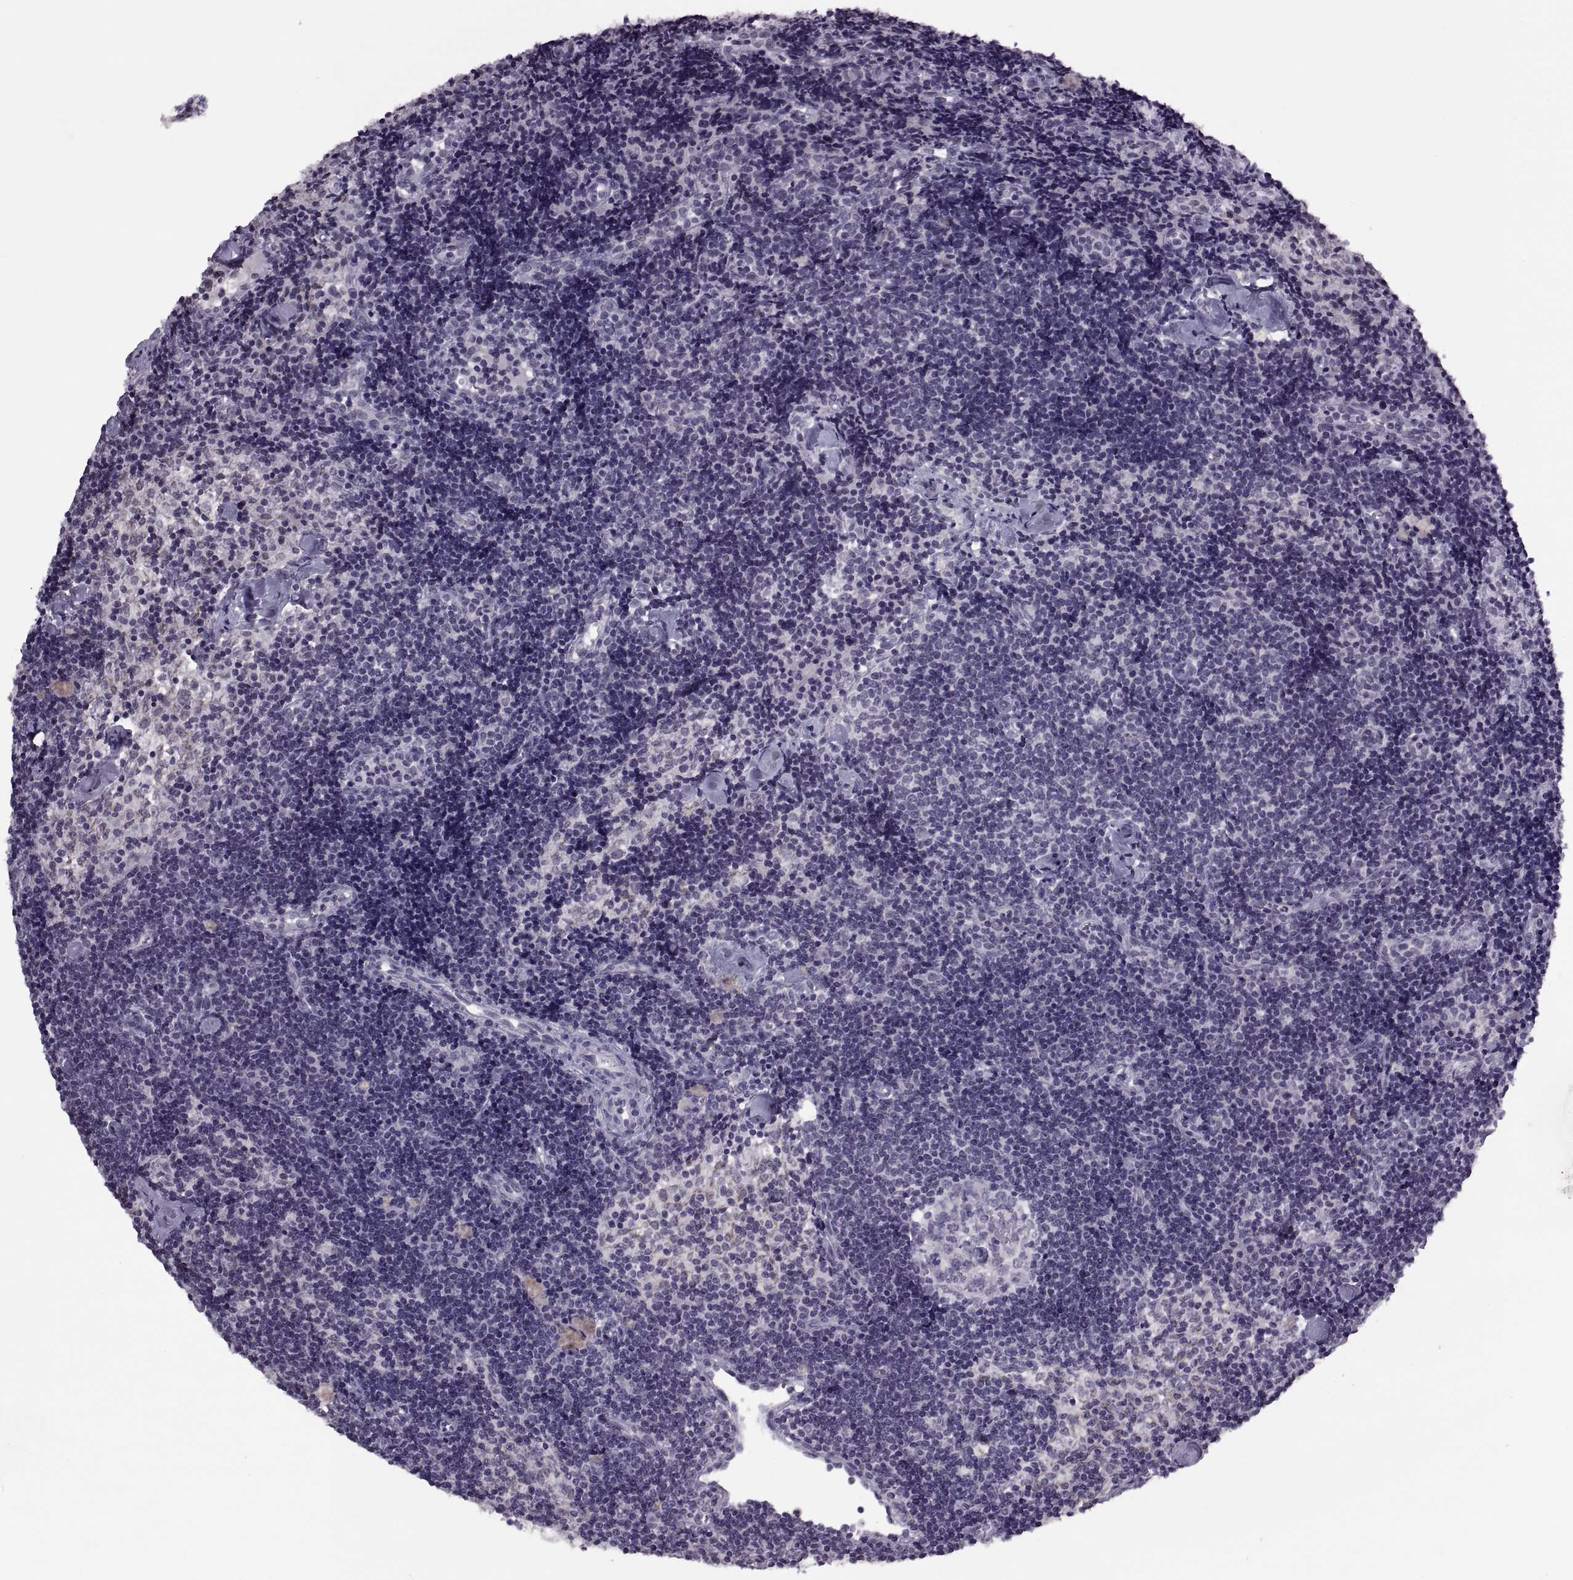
{"staining": {"intensity": "negative", "quantity": "none", "location": "none"}, "tissue": "lymph node", "cell_type": "Non-germinal center cells", "image_type": "normal", "snomed": [{"axis": "morphology", "description": "Normal tissue, NOS"}, {"axis": "topography", "description": "Lymph node"}], "caption": "Immunohistochemistry (IHC) photomicrograph of unremarkable human lymph node stained for a protein (brown), which reveals no positivity in non-germinal center cells. Brightfield microscopy of immunohistochemistry stained with DAB (3,3'-diaminobenzidine) (brown) and hematoxylin (blue), captured at high magnification.", "gene": "OTP", "patient": {"sex": "female", "age": 42}}